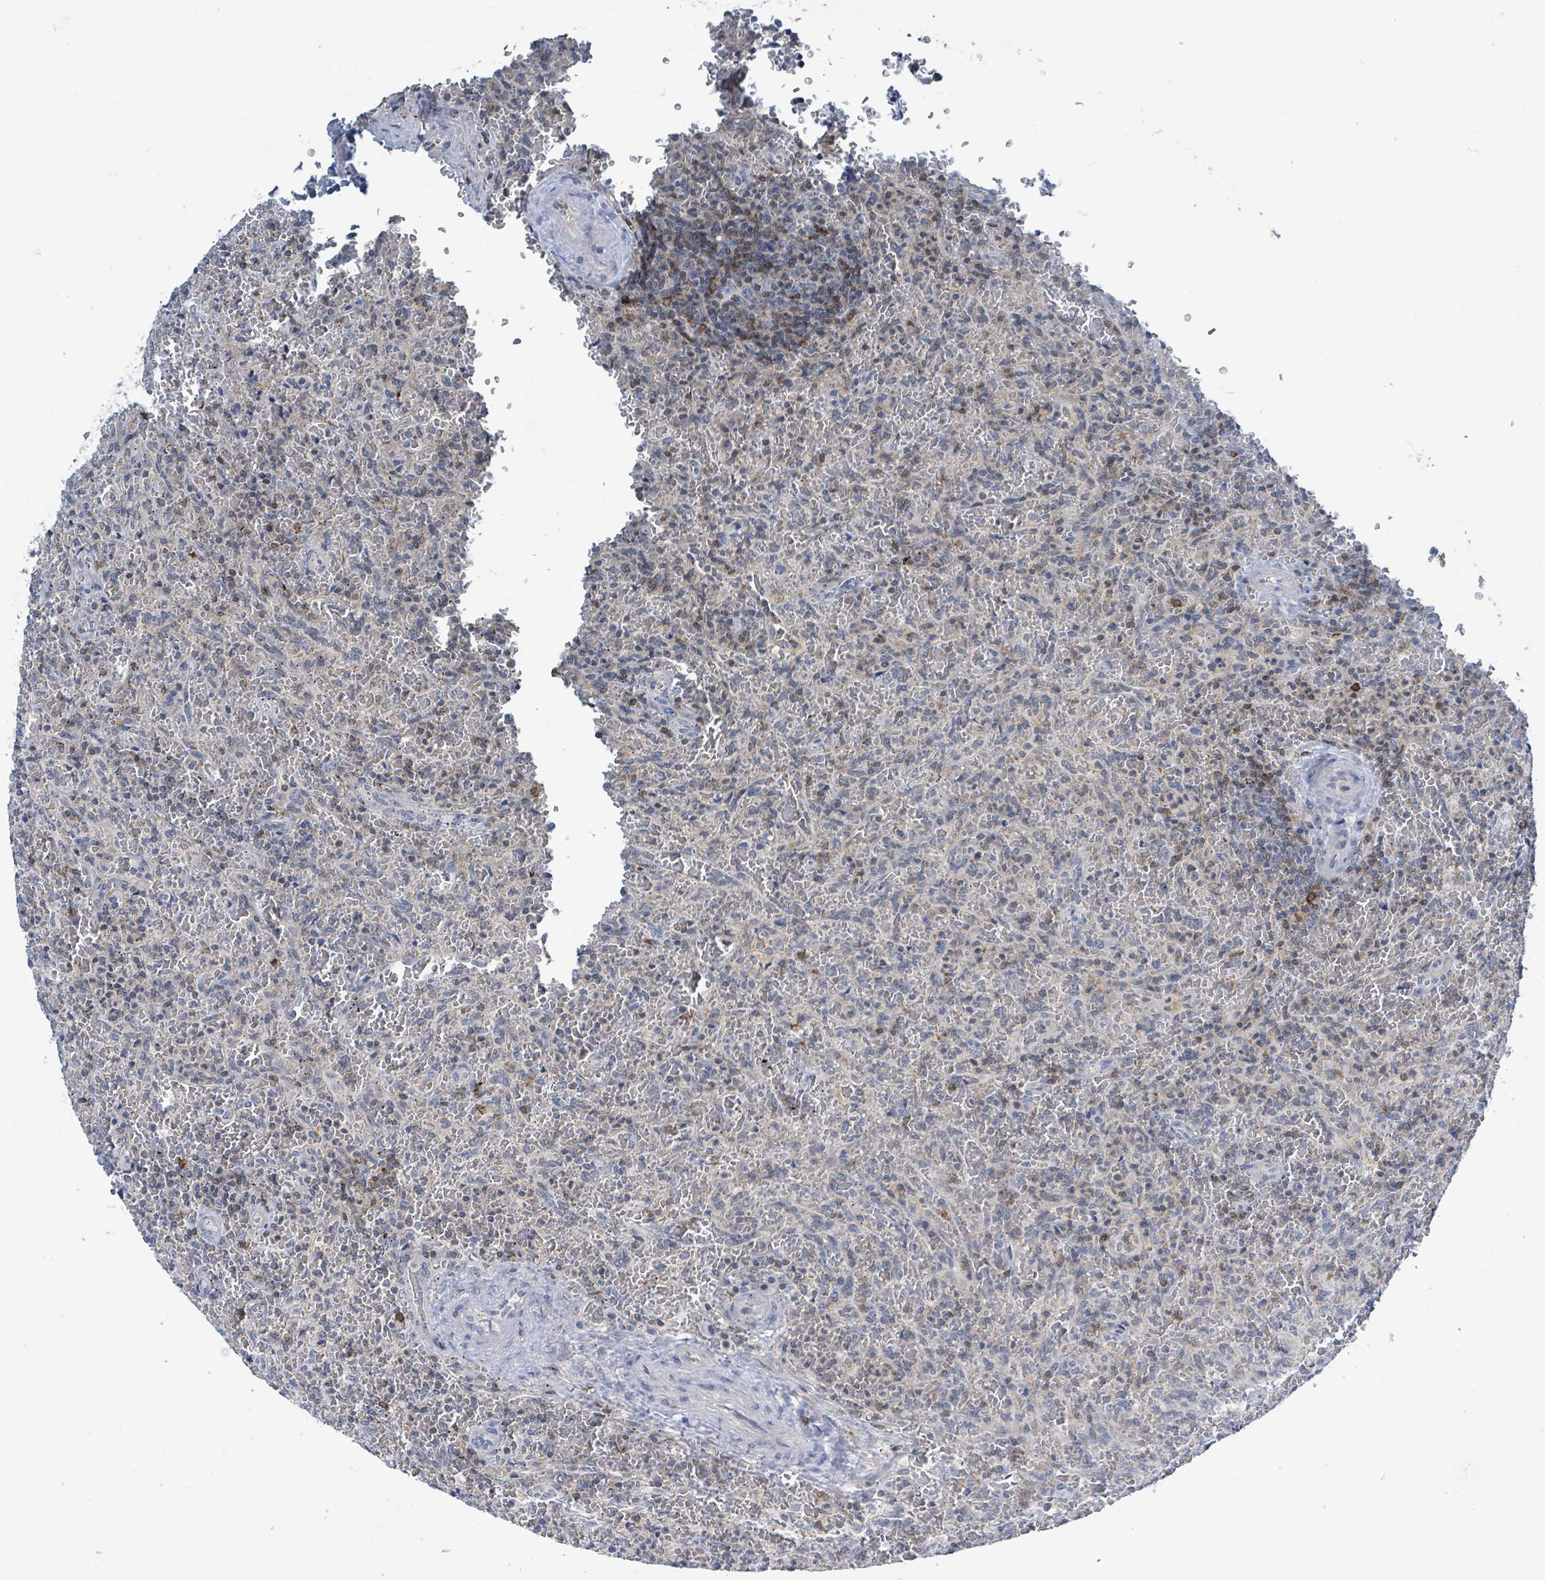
{"staining": {"intensity": "negative", "quantity": "none", "location": "none"}, "tissue": "lymphoma", "cell_type": "Tumor cells", "image_type": "cancer", "snomed": [{"axis": "morphology", "description": "Malignant lymphoma, non-Hodgkin's type, Low grade"}, {"axis": "topography", "description": "Spleen"}], "caption": "This is an immunohistochemistry (IHC) image of human low-grade malignant lymphoma, non-Hodgkin's type. There is no positivity in tumor cells.", "gene": "DGKZ", "patient": {"sex": "female", "age": 64}}